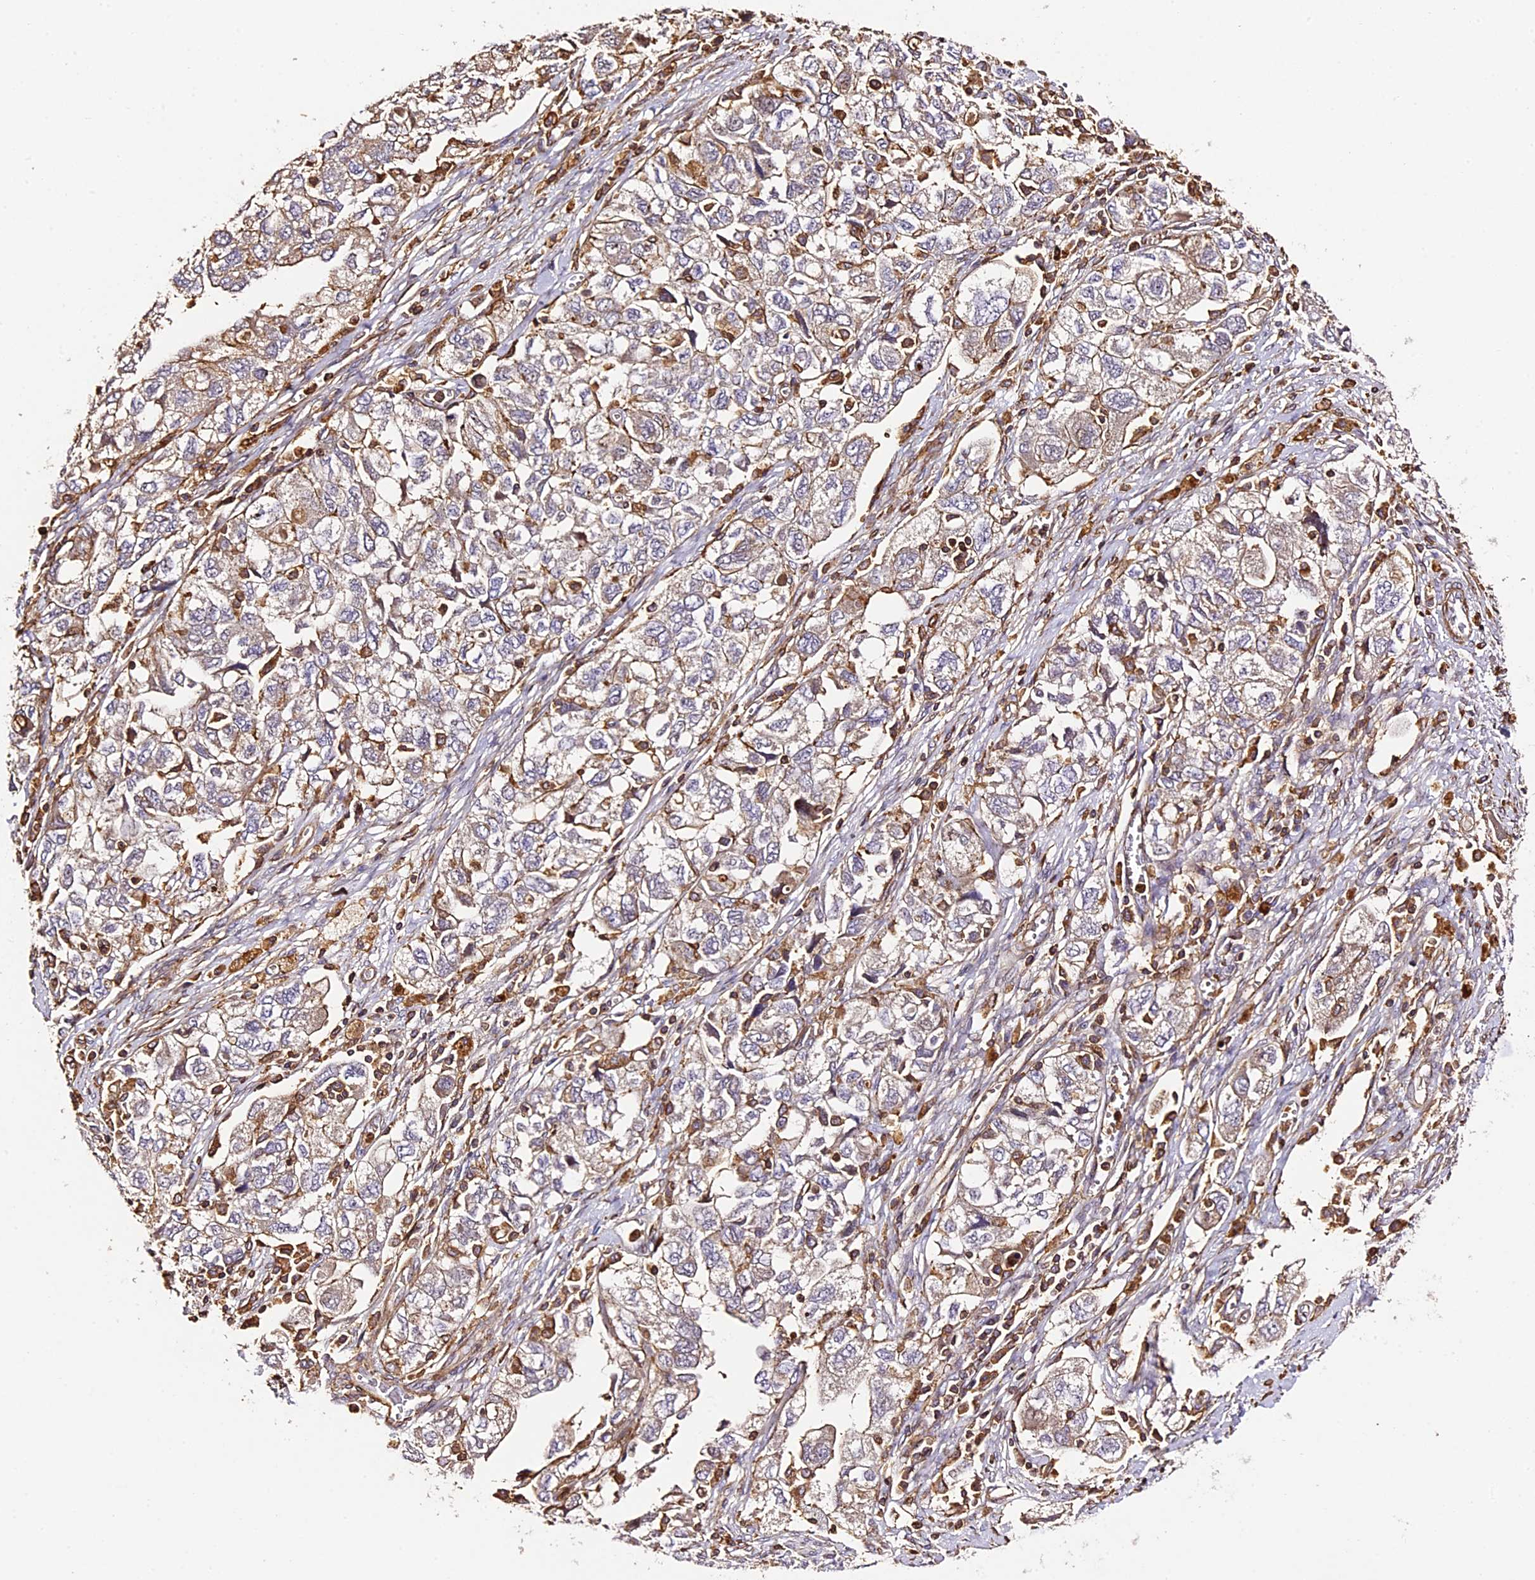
{"staining": {"intensity": "weak", "quantity": ">75%", "location": "cytoplasmic/membranous"}, "tissue": "ovarian cancer", "cell_type": "Tumor cells", "image_type": "cancer", "snomed": [{"axis": "morphology", "description": "Carcinoma, NOS"}, {"axis": "morphology", "description": "Cystadenocarcinoma, serous, NOS"}, {"axis": "topography", "description": "Ovary"}], "caption": "Protein staining of ovarian cancer tissue demonstrates weak cytoplasmic/membranous staining in about >75% of tumor cells. (DAB (3,3'-diaminobenzidine) IHC, brown staining for protein, blue staining for nuclei).", "gene": "RAPSN", "patient": {"sex": "female", "age": 69}}